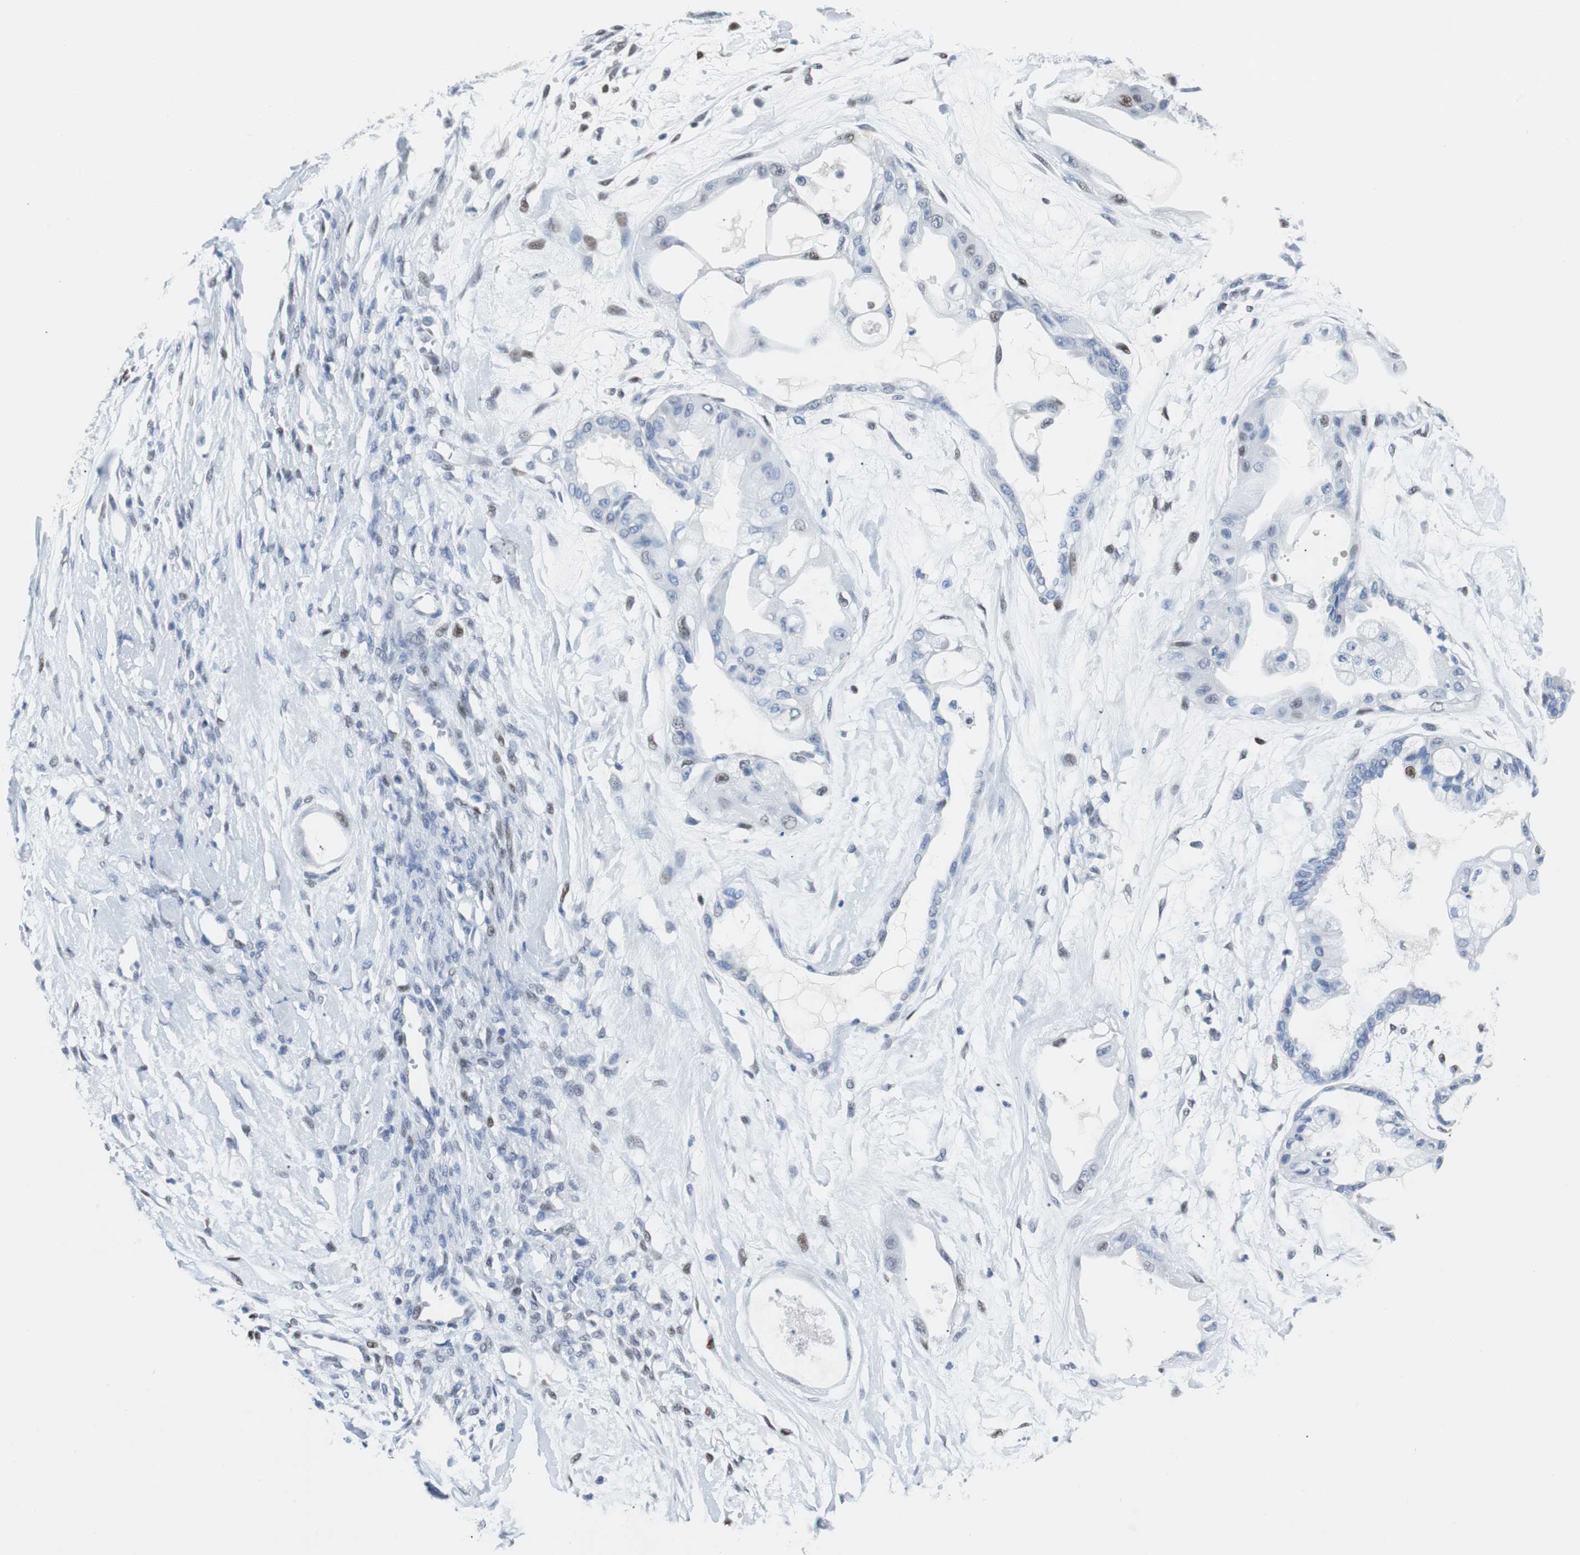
{"staining": {"intensity": "negative", "quantity": "none", "location": "none"}, "tissue": "ovarian cancer", "cell_type": "Tumor cells", "image_type": "cancer", "snomed": [{"axis": "morphology", "description": "Carcinoma, NOS"}, {"axis": "morphology", "description": "Carcinoma, endometroid"}, {"axis": "topography", "description": "Ovary"}], "caption": "Ovarian endometroid carcinoma stained for a protein using immunohistochemistry (IHC) exhibits no expression tumor cells.", "gene": "JUN", "patient": {"sex": "female", "age": 50}}